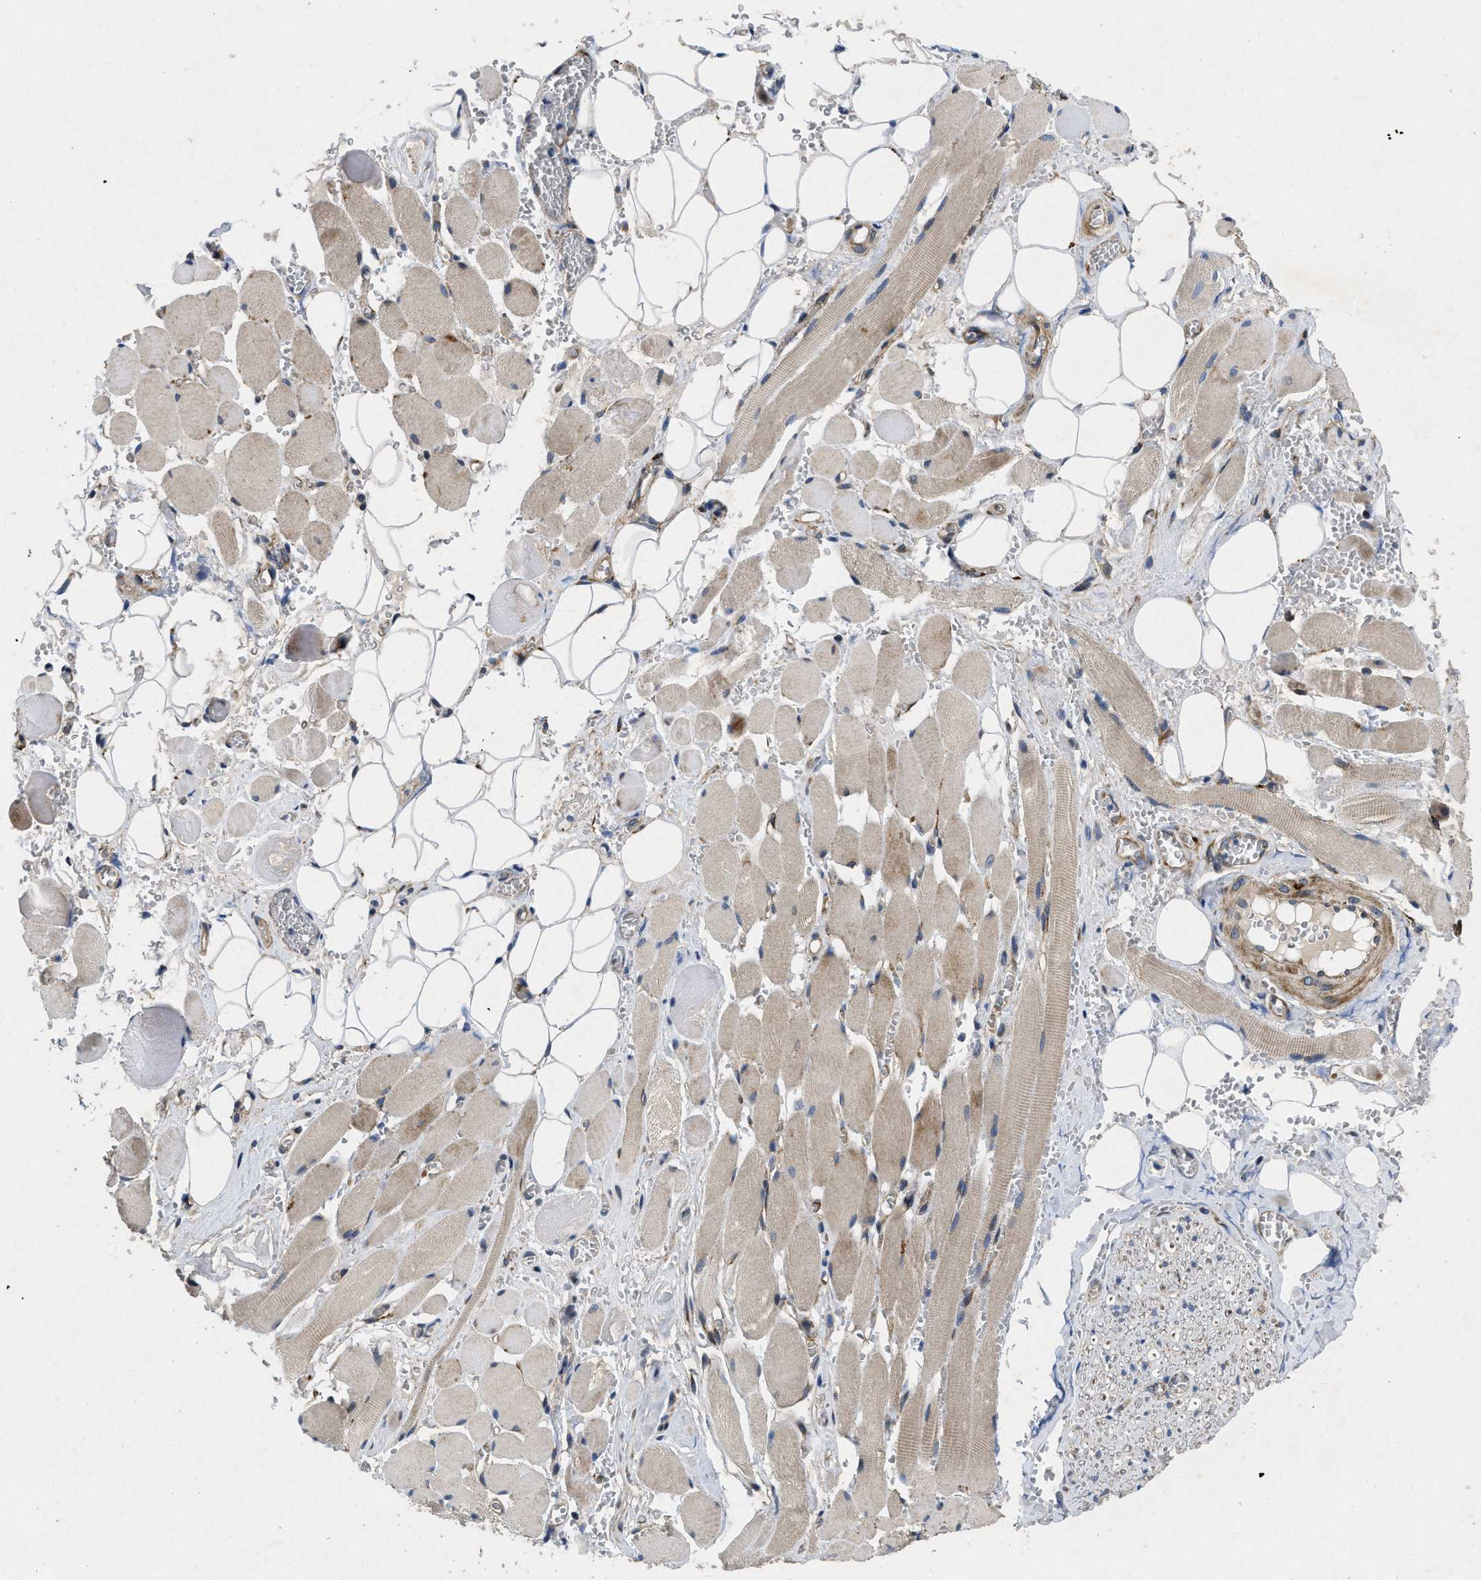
{"staining": {"intensity": "moderate", "quantity": "25%-75%", "location": "cytoplasmic/membranous"}, "tissue": "adipose tissue", "cell_type": "Adipocytes", "image_type": "normal", "snomed": [{"axis": "morphology", "description": "Squamous cell carcinoma, NOS"}, {"axis": "topography", "description": "Oral tissue"}, {"axis": "topography", "description": "Head-Neck"}], "caption": "Protein analysis of unremarkable adipose tissue reveals moderate cytoplasmic/membranous staining in about 25%-75% of adipocytes.", "gene": "HSPA12B", "patient": {"sex": "female", "age": 50}}